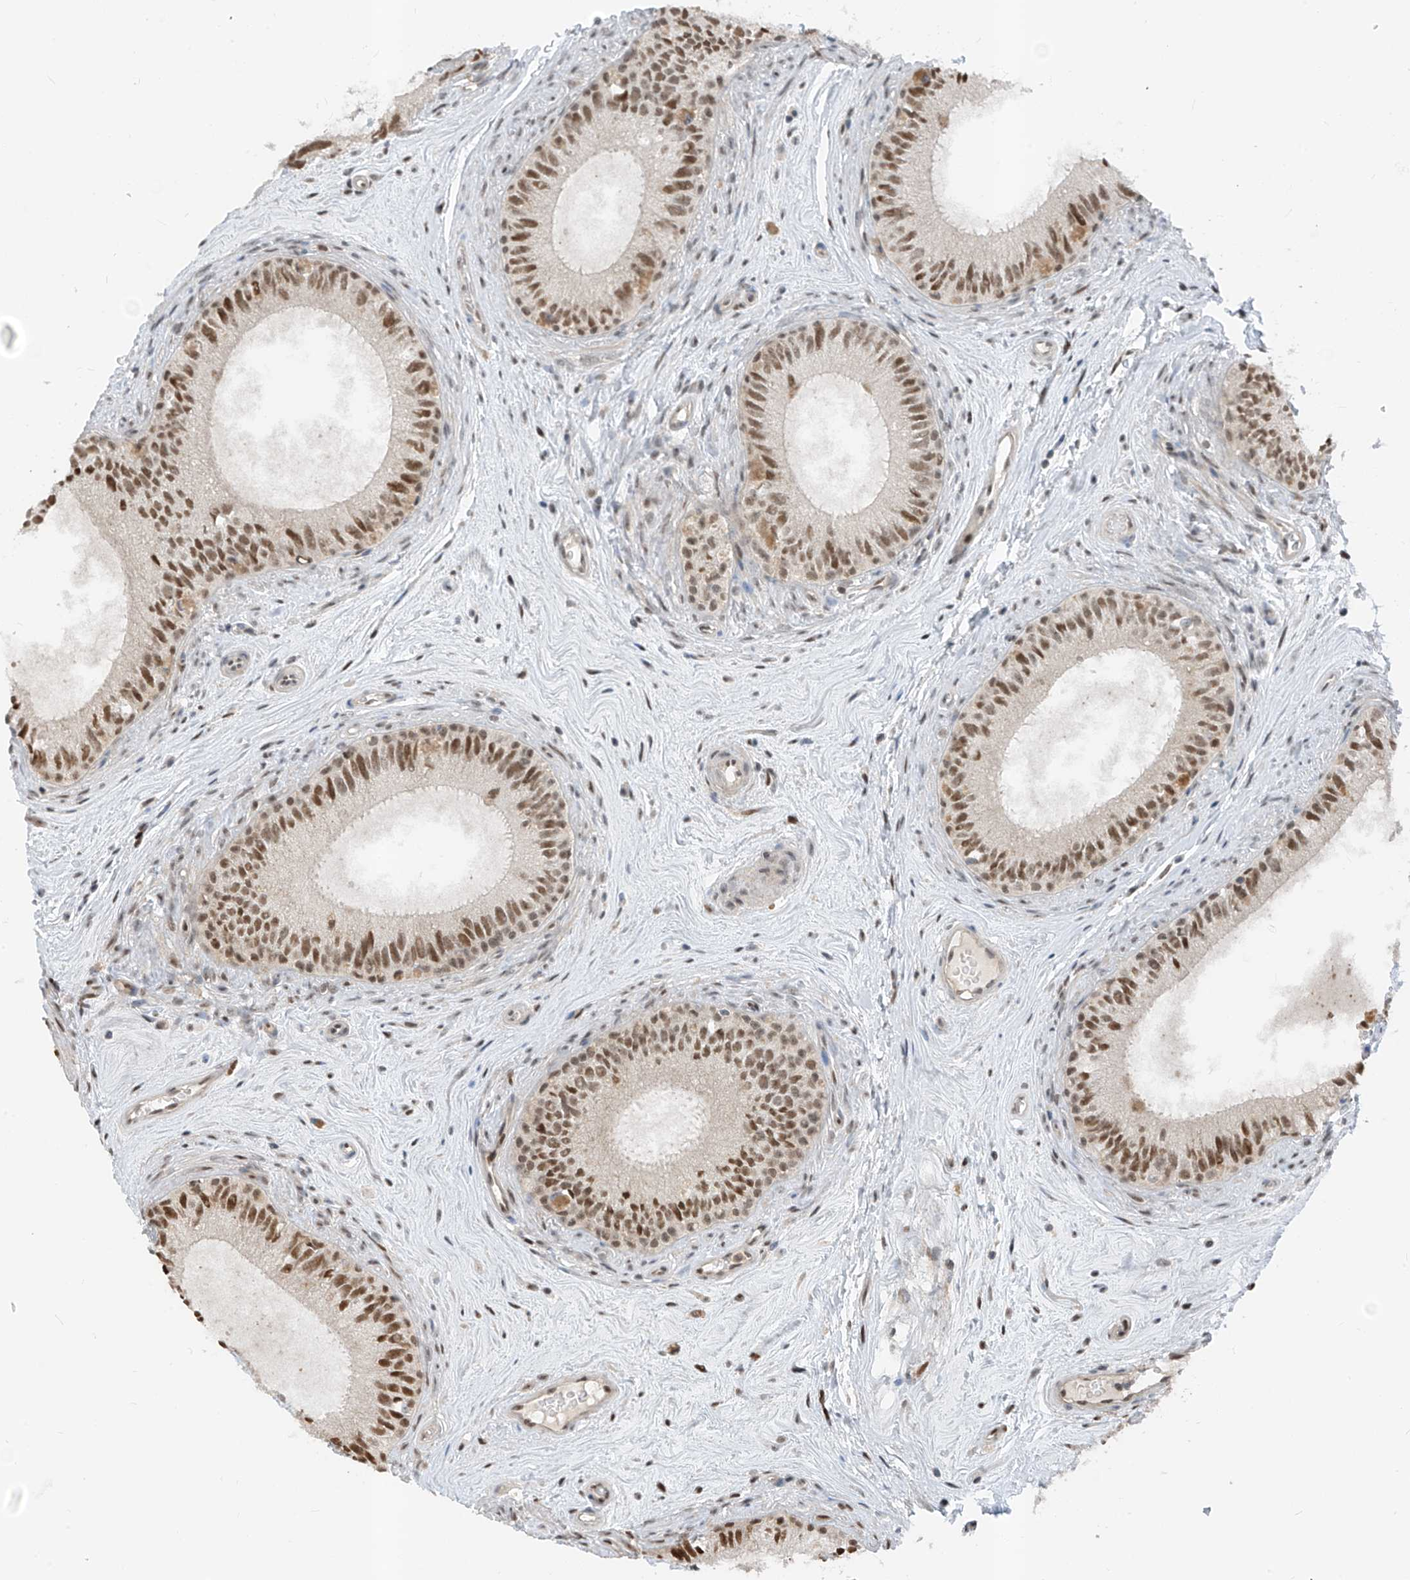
{"staining": {"intensity": "moderate", "quantity": ">75%", "location": "nuclear"}, "tissue": "epididymis", "cell_type": "Glandular cells", "image_type": "normal", "snomed": [{"axis": "morphology", "description": "Normal tissue, NOS"}, {"axis": "topography", "description": "Epididymis"}], "caption": "DAB immunohistochemical staining of normal epididymis shows moderate nuclear protein positivity in approximately >75% of glandular cells. Nuclei are stained in blue.", "gene": "RBP7", "patient": {"sex": "male", "age": 71}}